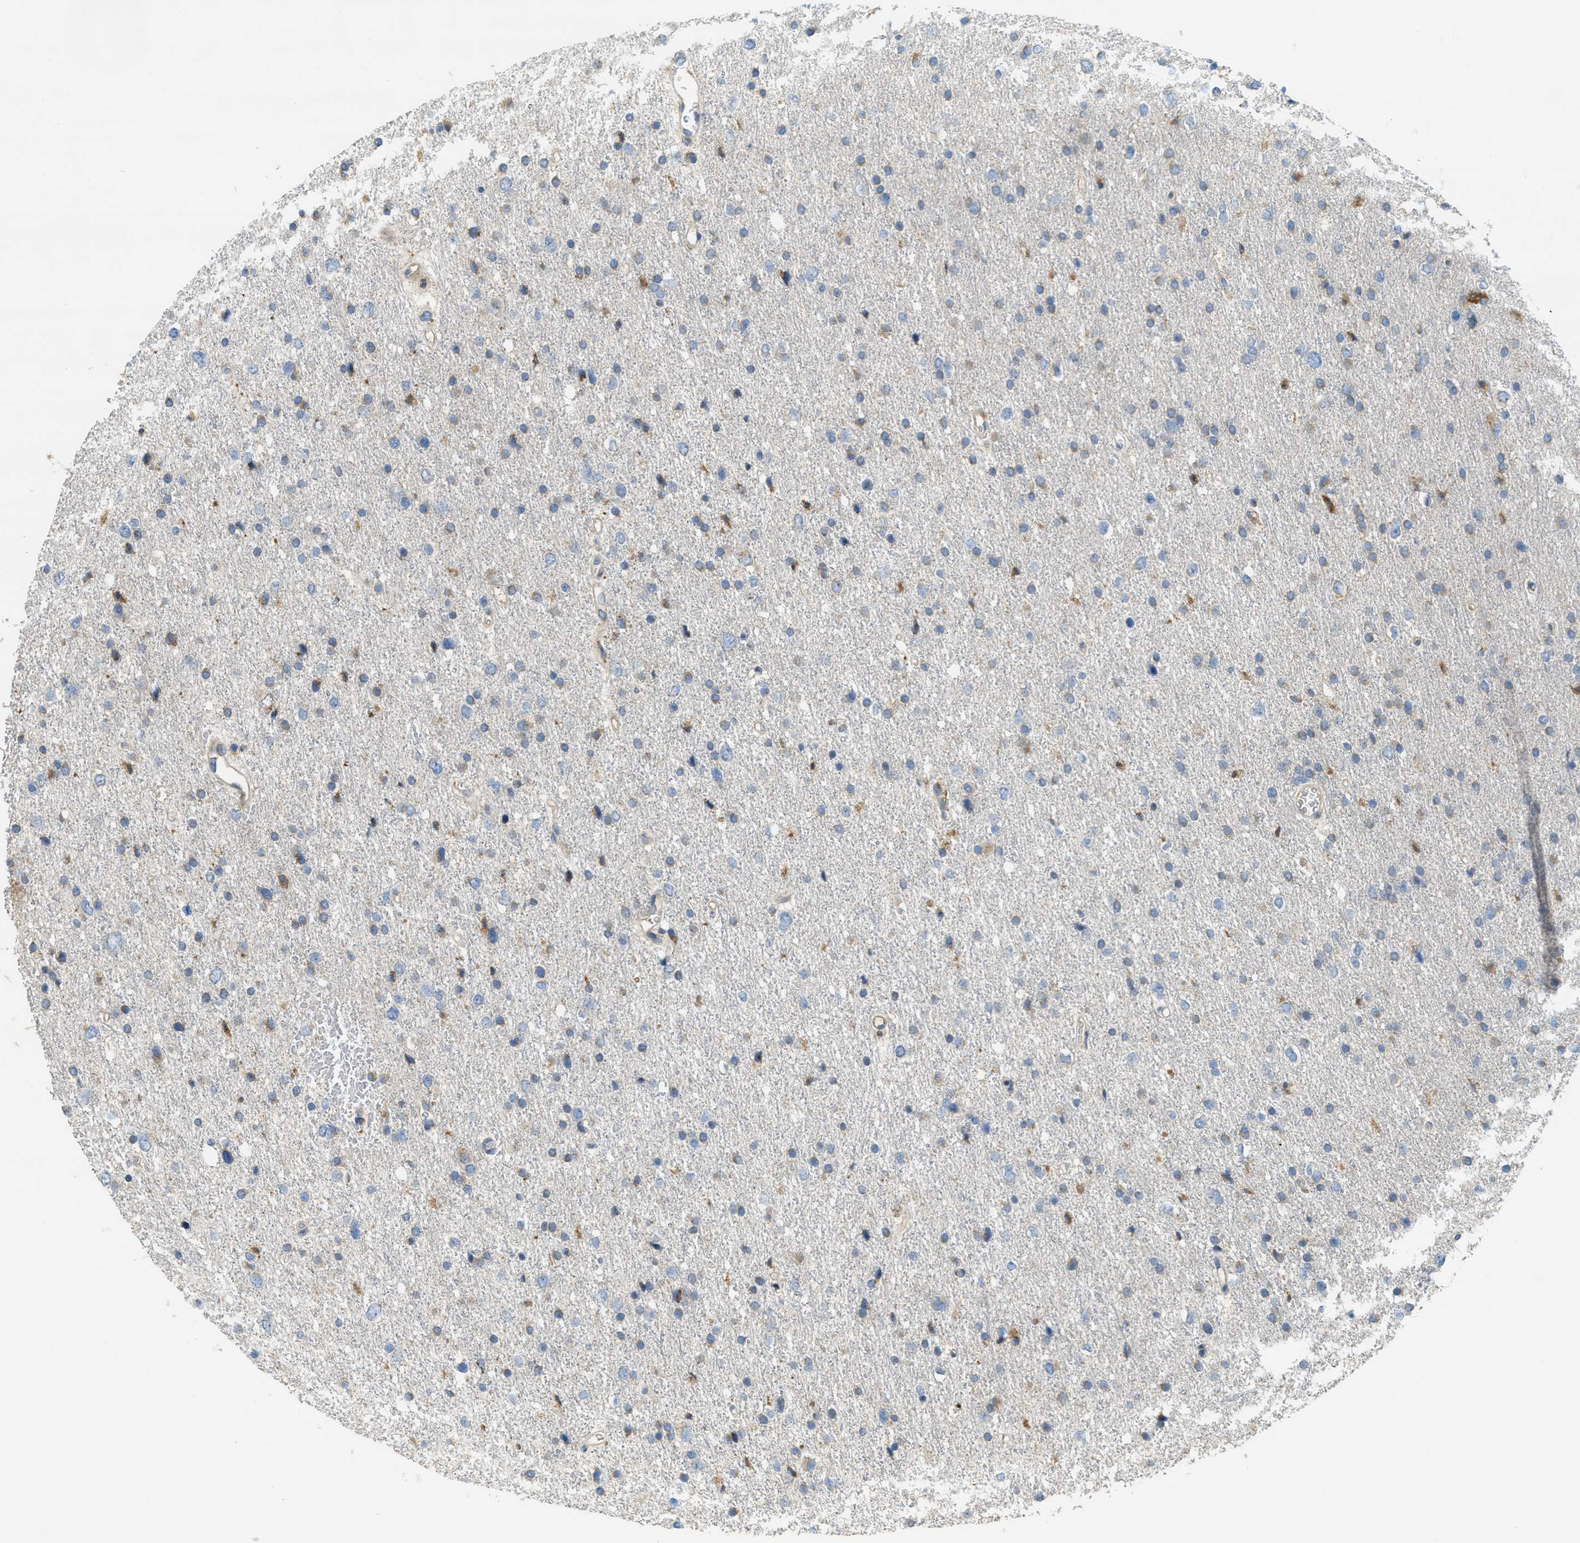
{"staining": {"intensity": "moderate", "quantity": "<25%", "location": "cytoplasmic/membranous"}, "tissue": "glioma", "cell_type": "Tumor cells", "image_type": "cancer", "snomed": [{"axis": "morphology", "description": "Glioma, malignant, Low grade"}, {"axis": "topography", "description": "Brain"}], "caption": "Protein staining of low-grade glioma (malignant) tissue displays moderate cytoplasmic/membranous expression in about <25% of tumor cells. (DAB IHC, brown staining for protein, blue staining for nuclei).", "gene": "SSR1", "patient": {"sex": "female", "age": 37}}